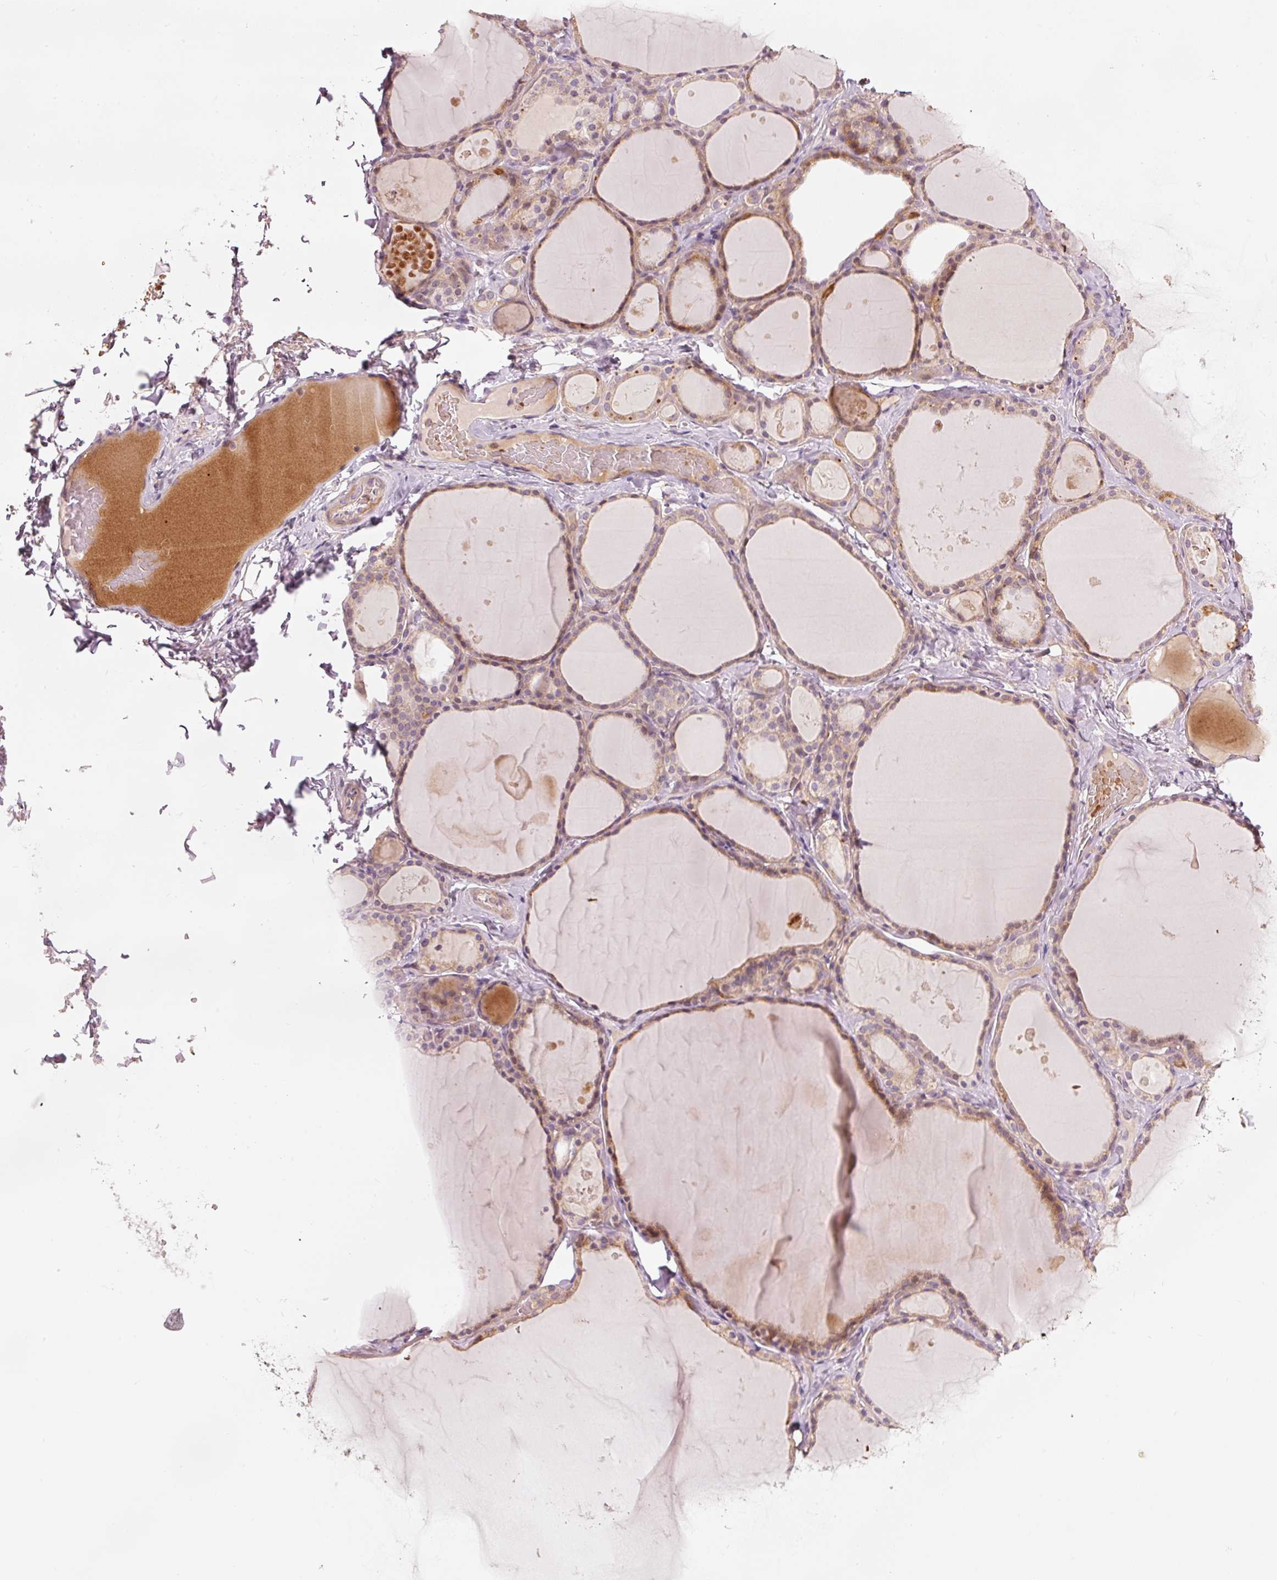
{"staining": {"intensity": "moderate", "quantity": ">75%", "location": "cytoplasmic/membranous"}, "tissue": "thyroid gland", "cell_type": "Glandular cells", "image_type": "normal", "snomed": [{"axis": "morphology", "description": "Normal tissue, NOS"}, {"axis": "topography", "description": "Thyroid gland"}], "caption": "Immunohistochemical staining of benign thyroid gland shows medium levels of moderate cytoplasmic/membranous positivity in approximately >75% of glandular cells.", "gene": "KLHL21", "patient": {"sex": "male", "age": 56}}